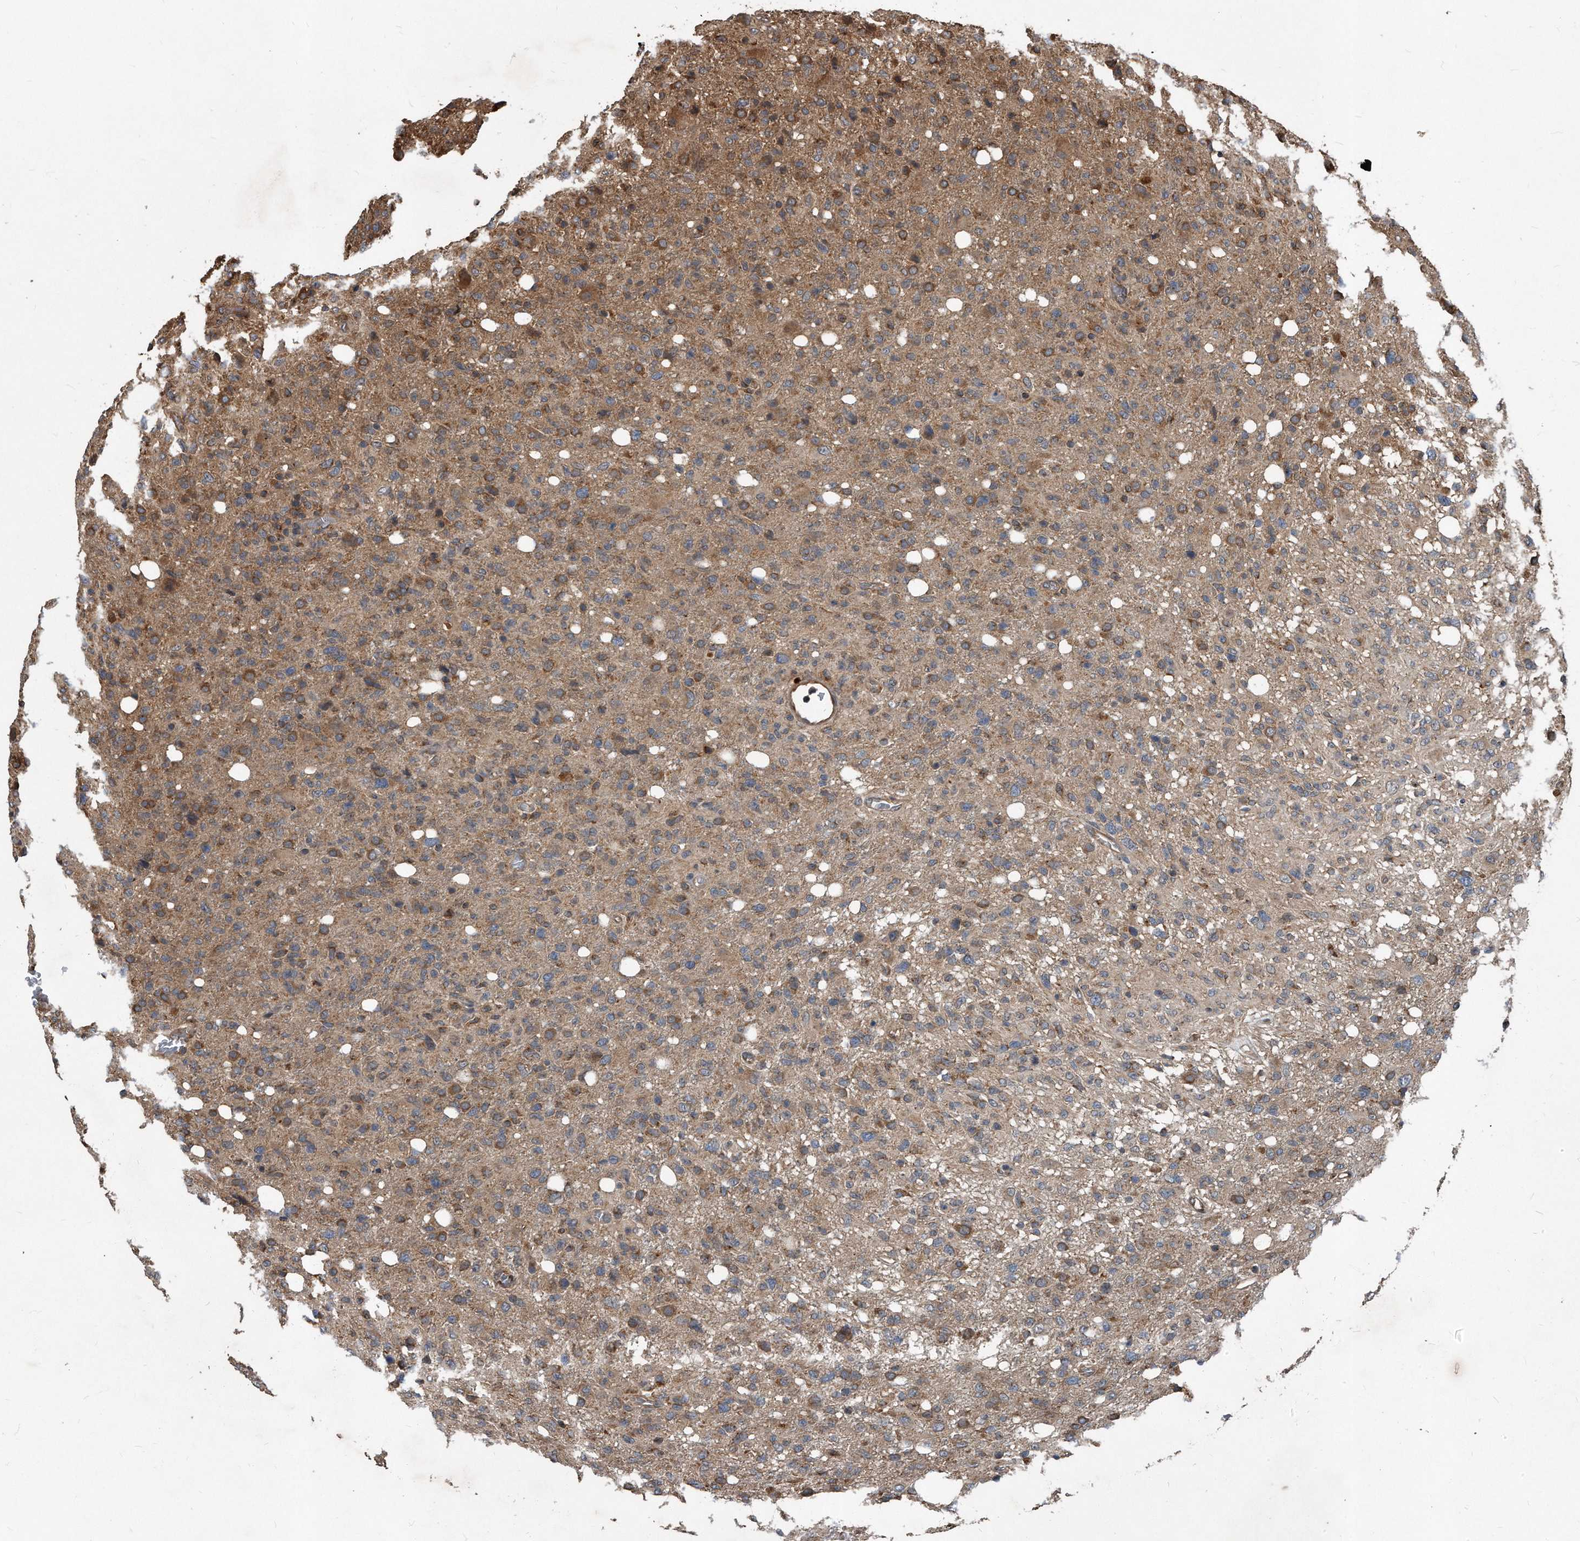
{"staining": {"intensity": "moderate", "quantity": "25%-75%", "location": "cytoplasmic/membranous"}, "tissue": "glioma", "cell_type": "Tumor cells", "image_type": "cancer", "snomed": [{"axis": "morphology", "description": "Glioma, malignant, High grade"}, {"axis": "topography", "description": "Brain"}], "caption": "High-magnification brightfield microscopy of malignant glioma (high-grade) stained with DAB (3,3'-diaminobenzidine) (brown) and counterstained with hematoxylin (blue). tumor cells exhibit moderate cytoplasmic/membranous expression is present in approximately25%-75% of cells.", "gene": "FAM136A", "patient": {"sex": "female", "age": 57}}